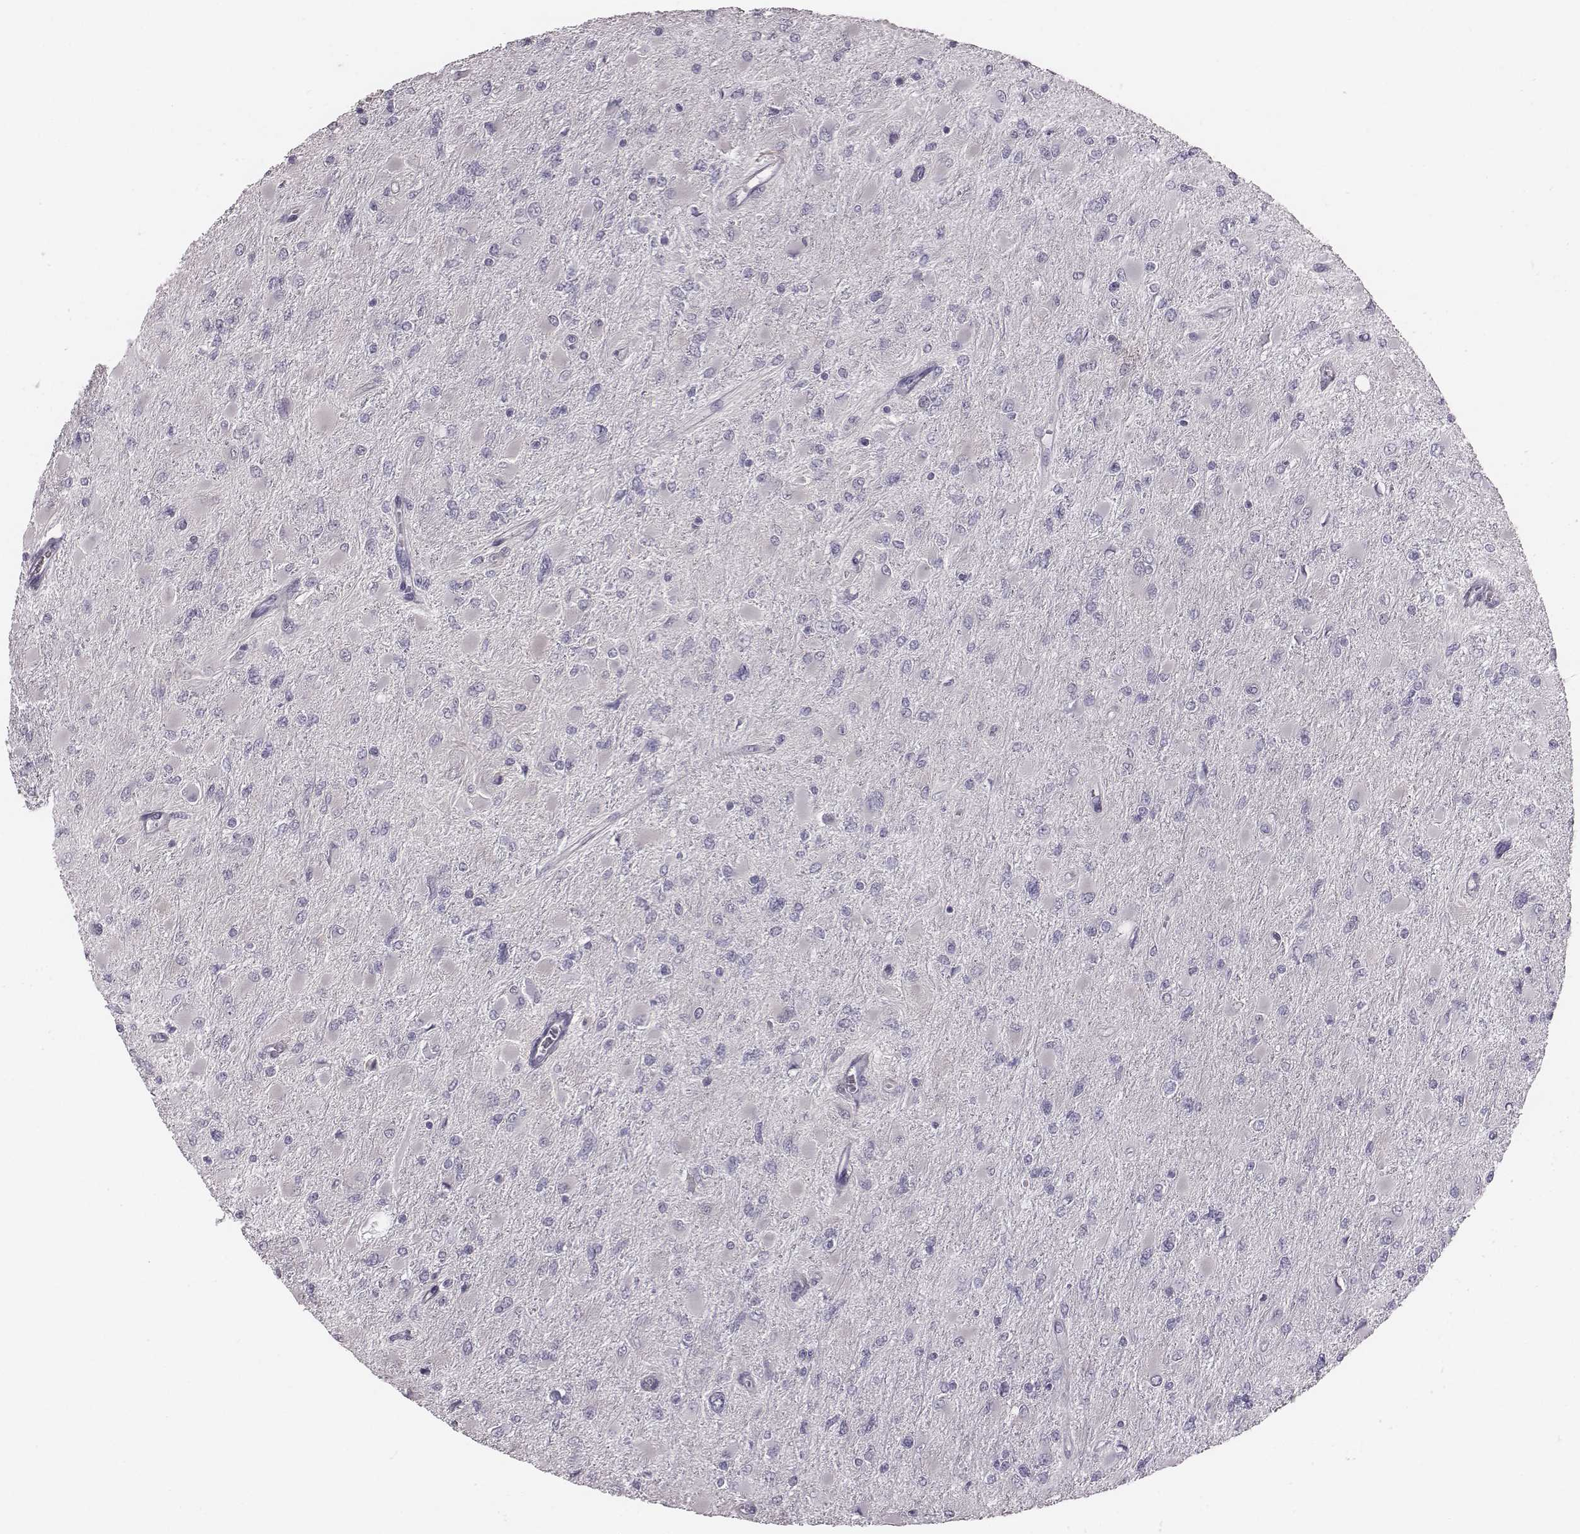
{"staining": {"intensity": "negative", "quantity": "none", "location": "none"}, "tissue": "glioma", "cell_type": "Tumor cells", "image_type": "cancer", "snomed": [{"axis": "morphology", "description": "Glioma, malignant, High grade"}, {"axis": "topography", "description": "Cerebral cortex"}], "caption": "High magnification brightfield microscopy of glioma stained with DAB (3,3'-diaminobenzidine) (brown) and counterstained with hematoxylin (blue): tumor cells show no significant staining.", "gene": "PDE8B", "patient": {"sex": "female", "age": 36}}